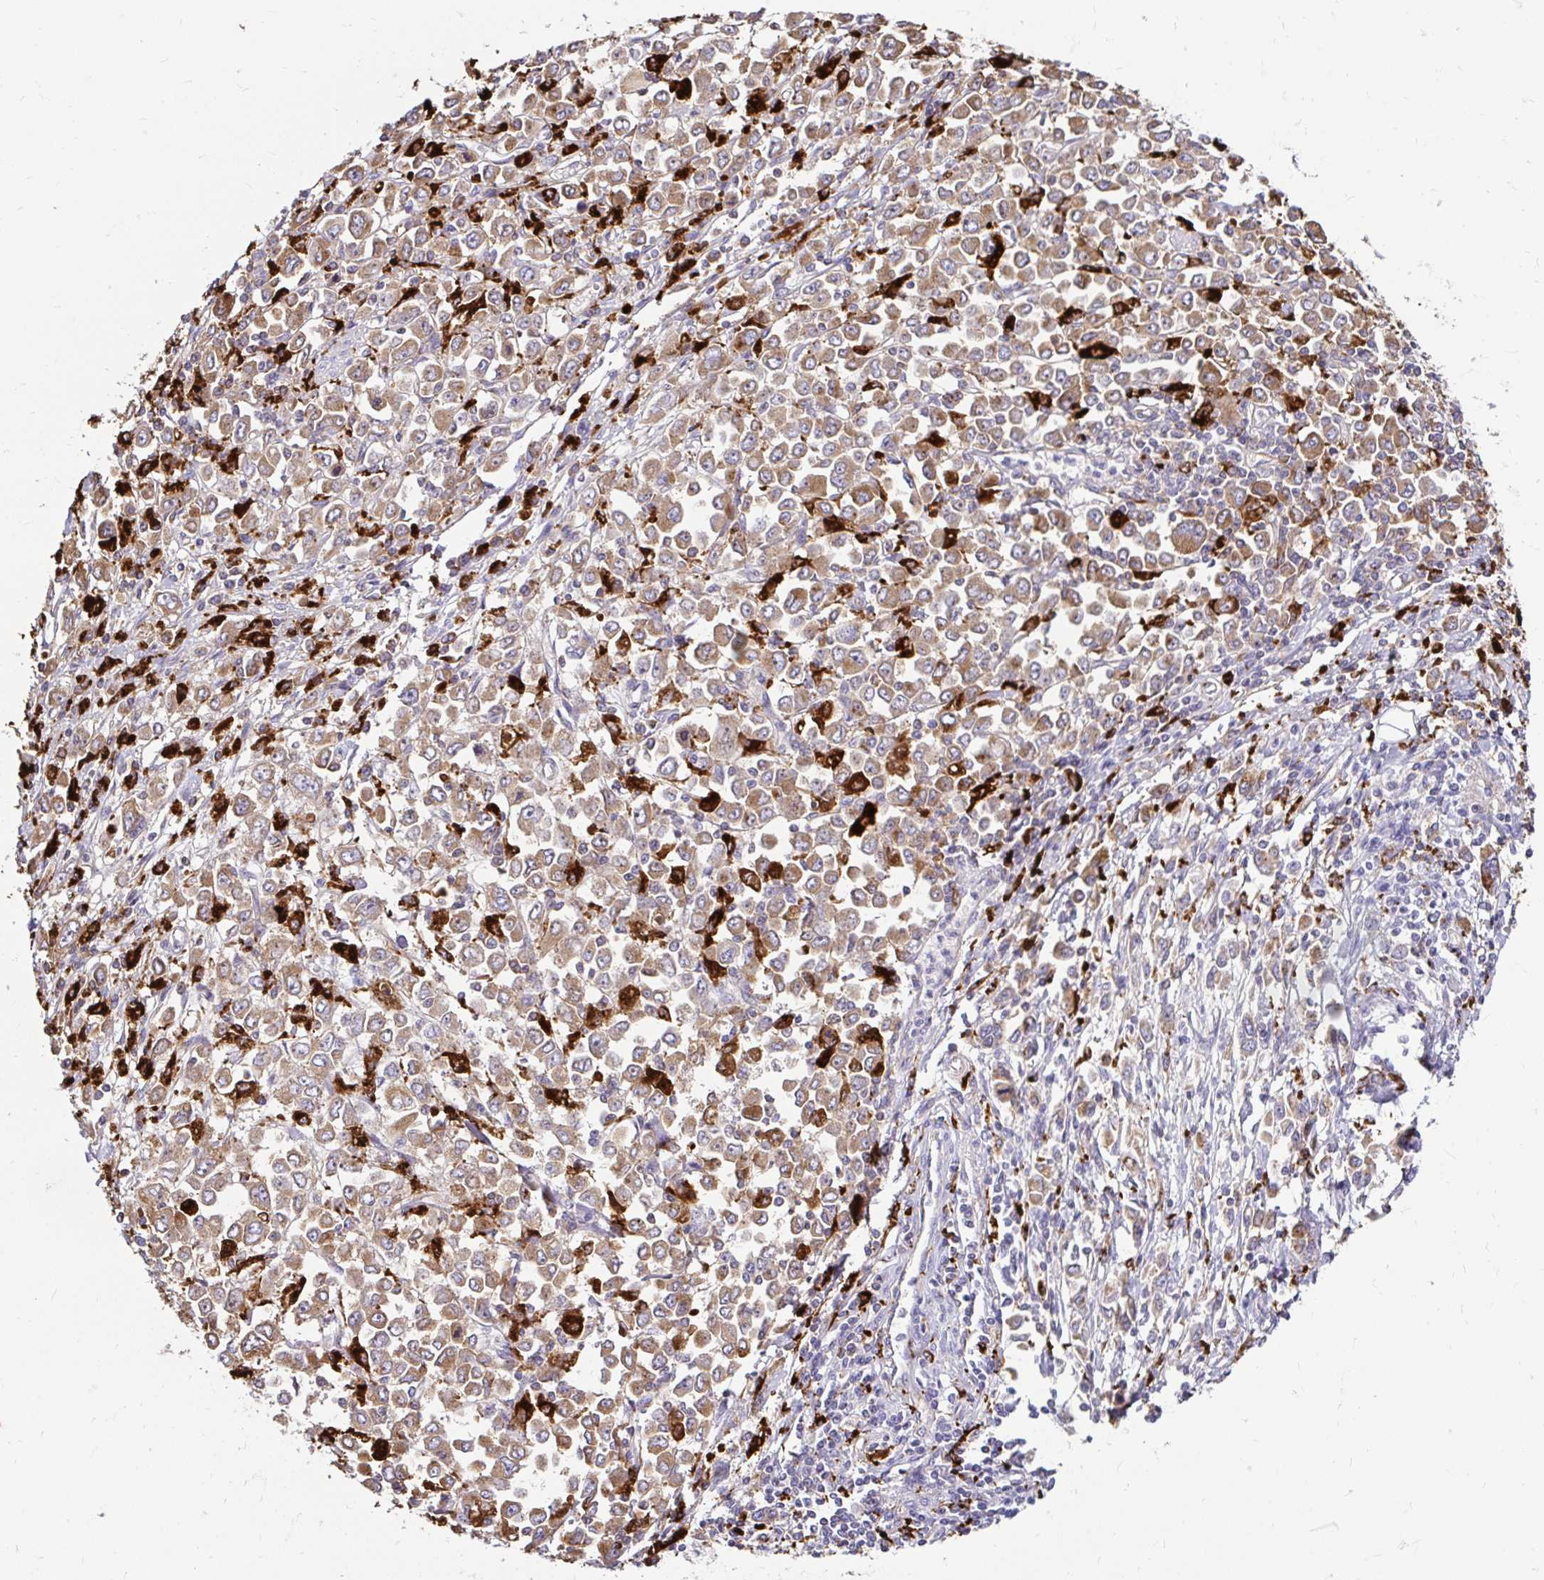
{"staining": {"intensity": "moderate", "quantity": ">75%", "location": "cytoplasmic/membranous"}, "tissue": "stomach cancer", "cell_type": "Tumor cells", "image_type": "cancer", "snomed": [{"axis": "morphology", "description": "Adenocarcinoma, NOS"}, {"axis": "topography", "description": "Stomach, upper"}], "caption": "Human stomach adenocarcinoma stained with a brown dye exhibits moderate cytoplasmic/membranous positive expression in approximately >75% of tumor cells.", "gene": "FUCA1", "patient": {"sex": "male", "age": 70}}